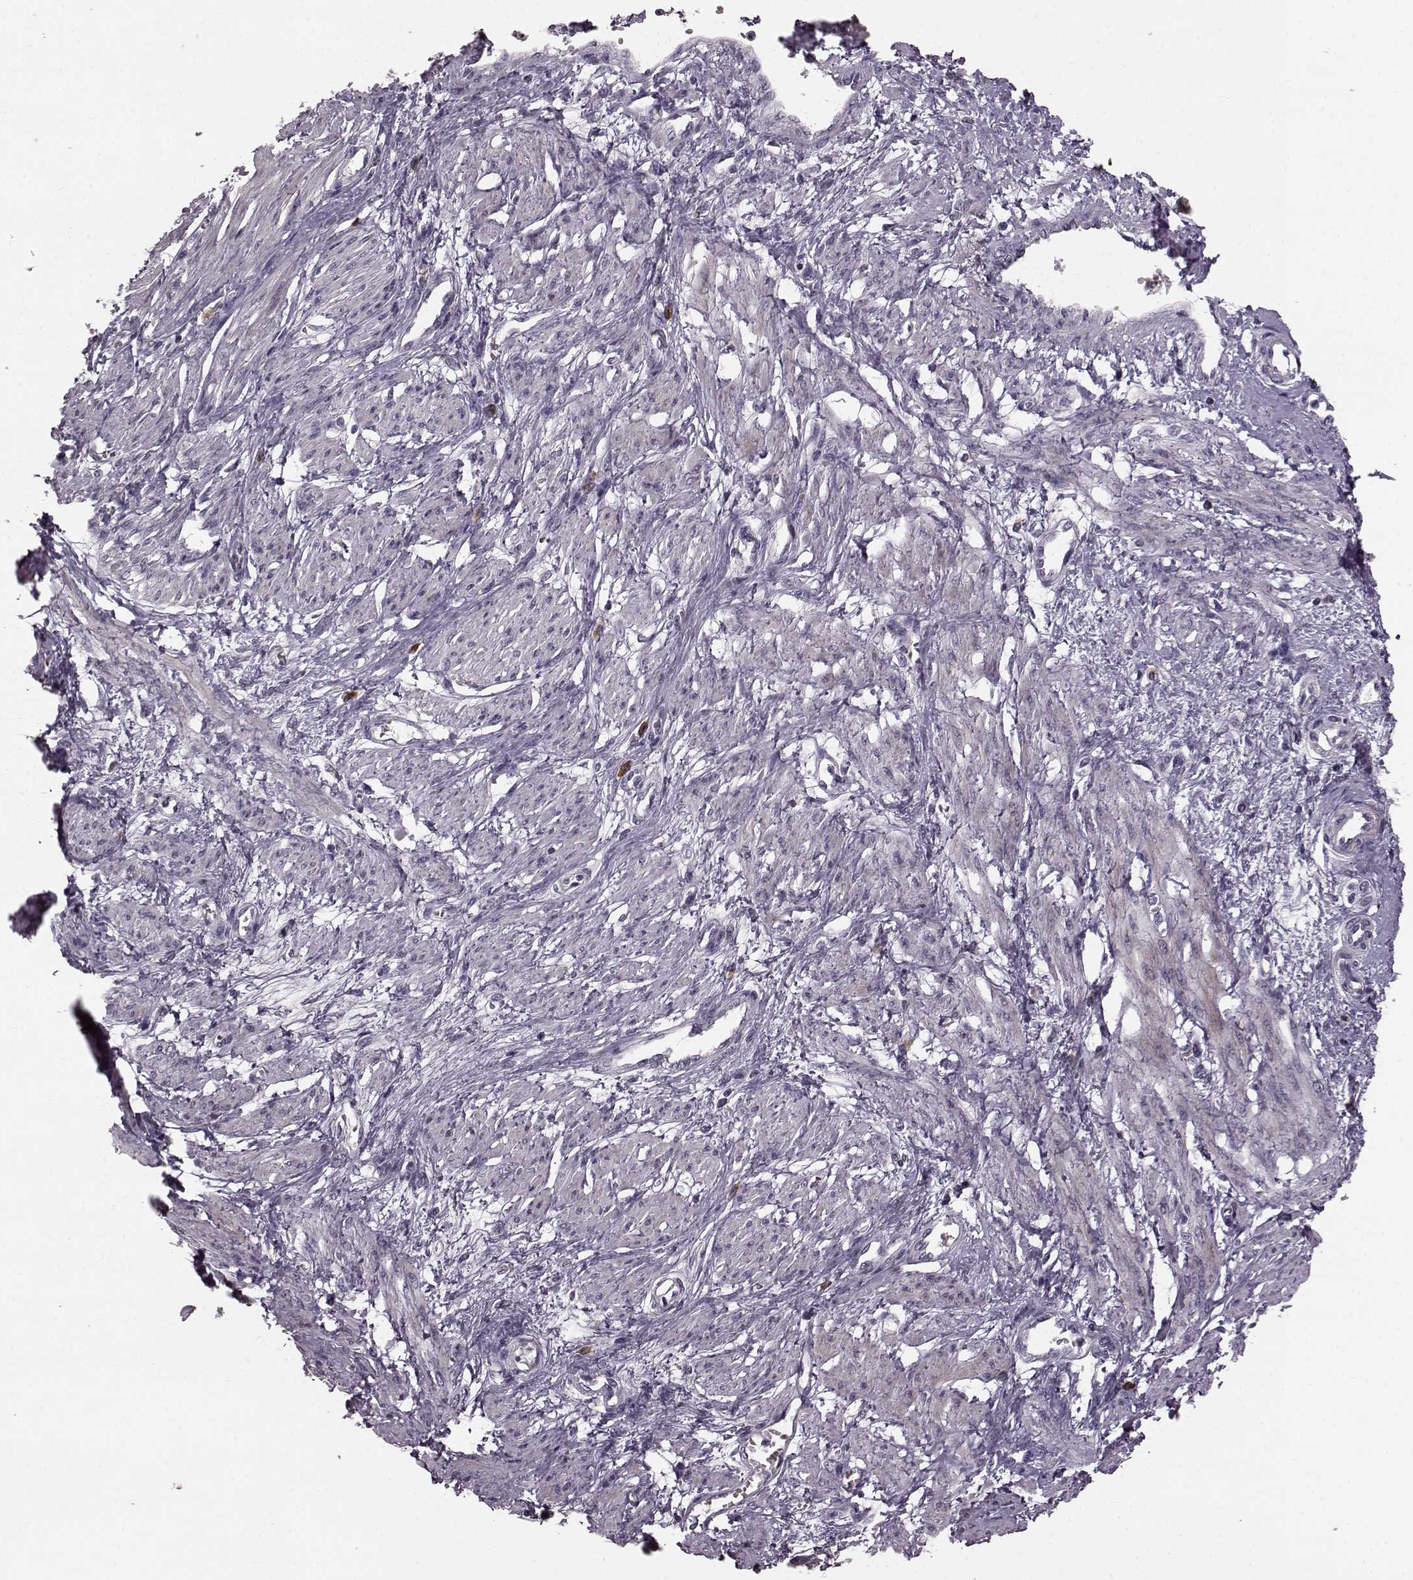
{"staining": {"intensity": "moderate", "quantity": "<25%", "location": "cytoplasmic/membranous"}, "tissue": "smooth muscle", "cell_type": "Smooth muscle cells", "image_type": "normal", "snomed": [{"axis": "morphology", "description": "Normal tissue, NOS"}, {"axis": "topography", "description": "Smooth muscle"}, {"axis": "topography", "description": "Uterus"}], "caption": "Protein analysis of unremarkable smooth muscle demonstrates moderate cytoplasmic/membranous staining in approximately <25% of smooth muscle cells.", "gene": "SLC52A3", "patient": {"sex": "female", "age": 39}}